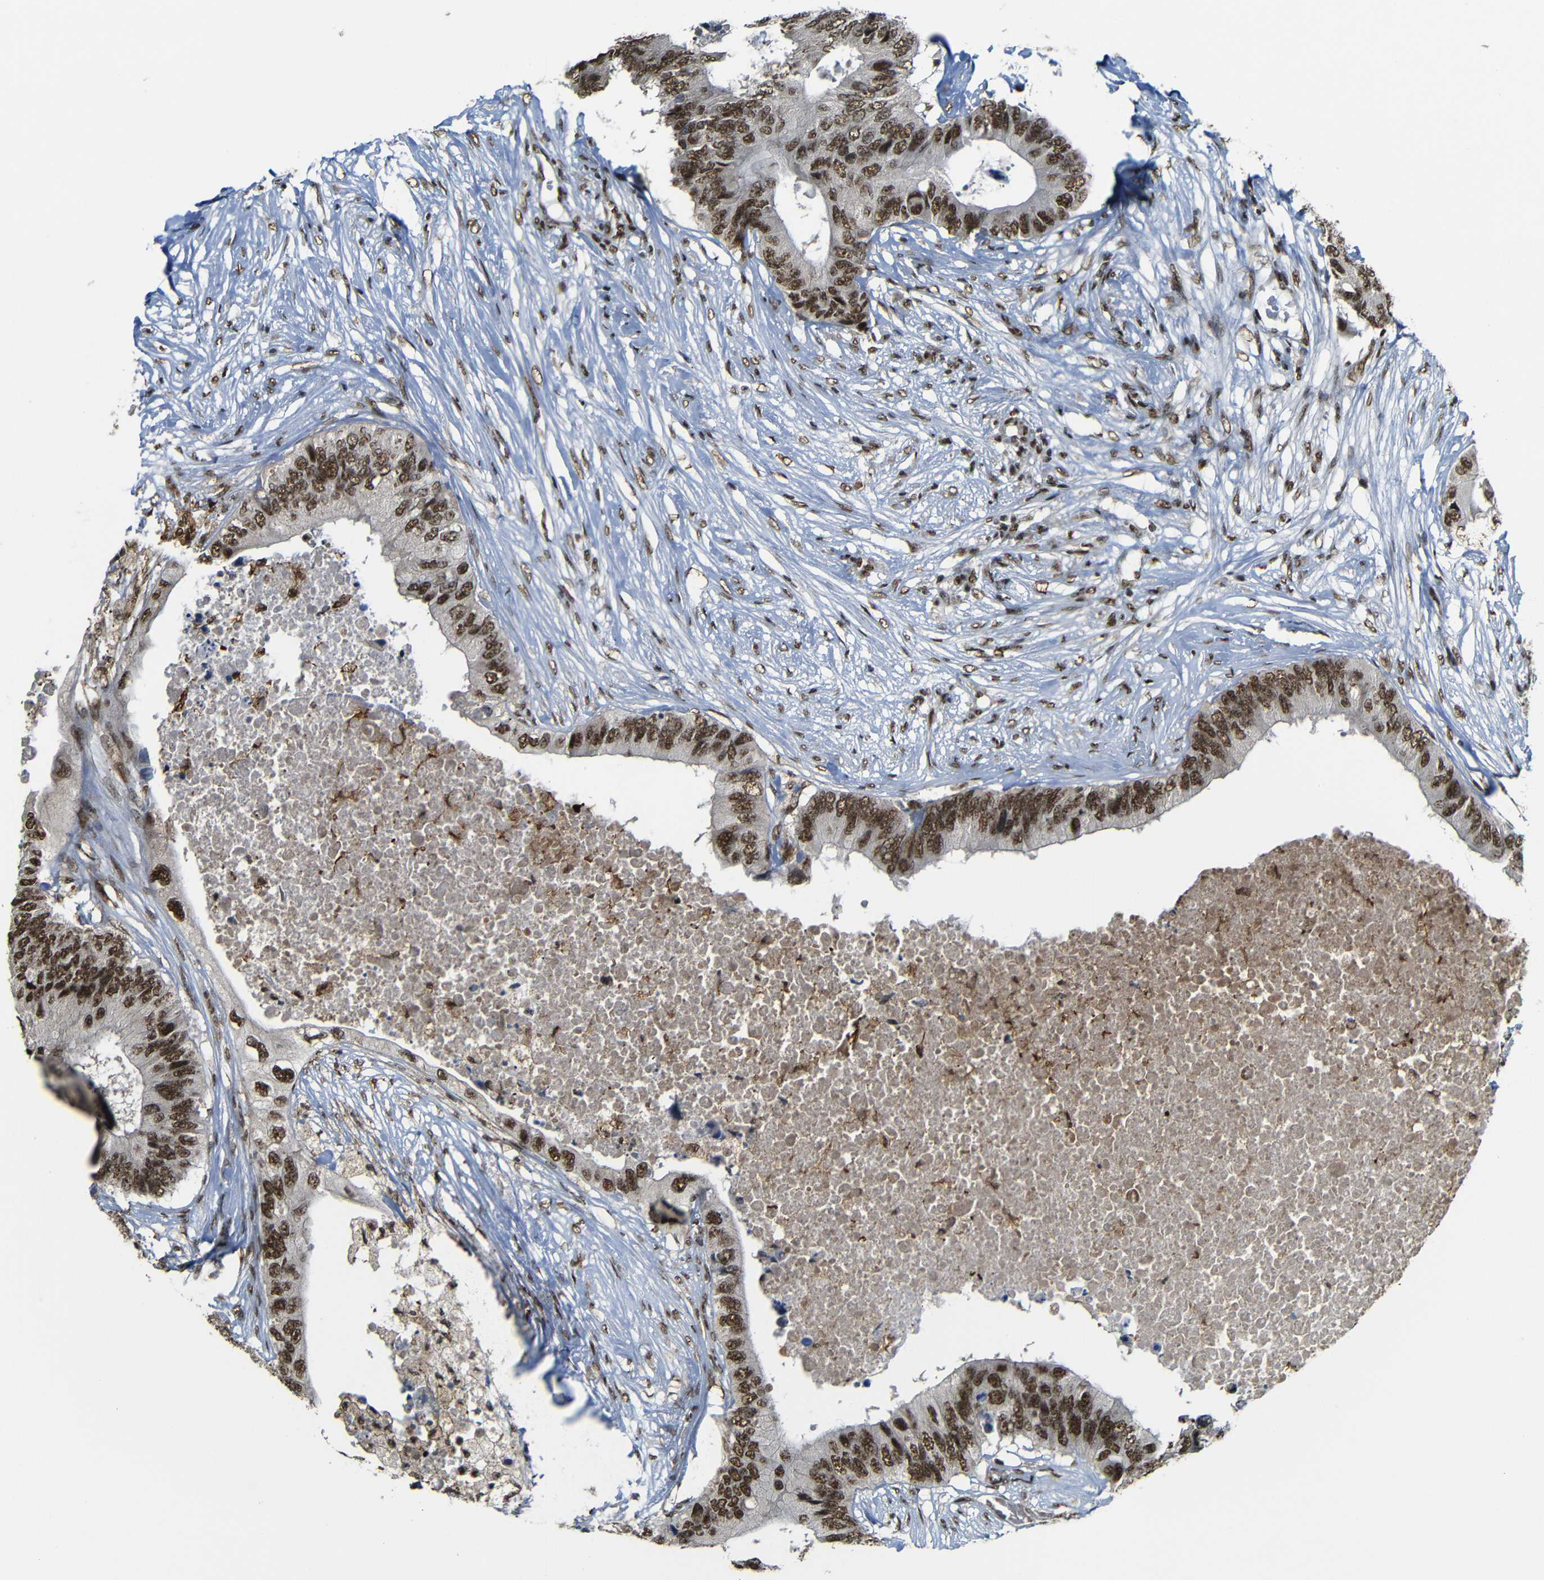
{"staining": {"intensity": "moderate", "quantity": ">75%", "location": "cytoplasmic/membranous,nuclear"}, "tissue": "colorectal cancer", "cell_type": "Tumor cells", "image_type": "cancer", "snomed": [{"axis": "morphology", "description": "Adenocarcinoma, NOS"}, {"axis": "topography", "description": "Colon"}], "caption": "Human colorectal adenocarcinoma stained for a protein (brown) reveals moderate cytoplasmic/membranous and nuclear positive staining in approximately >75% of tumor cells.", "gene": "TCF7L2", "patient": {"sex": "male", "age": 71}}